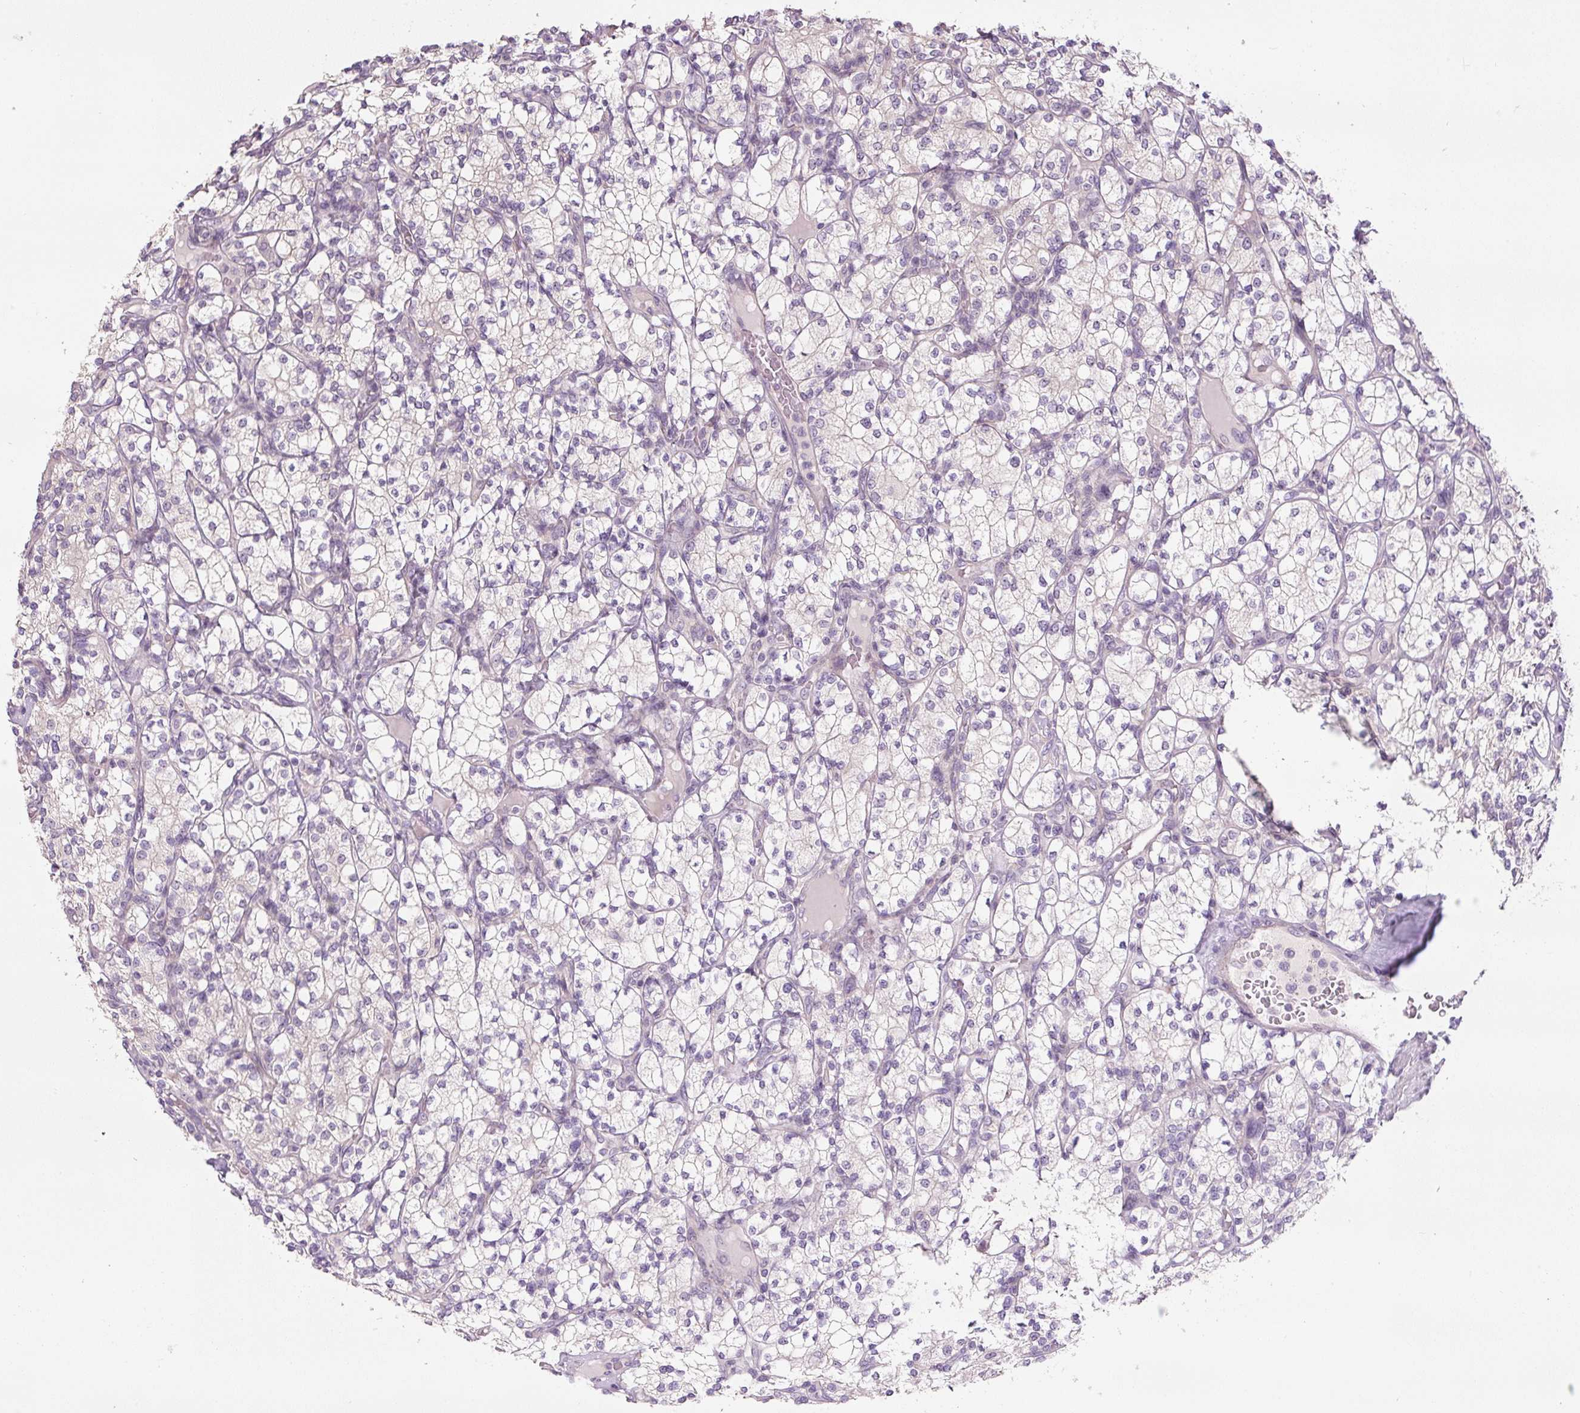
{"staining": {"intensity": "negative", "quantity": "none", "location": "none"}, "tissue": "renal cancer", "cell_type": "Tumor cells", "image_type": "cancer", "snomed": [{"axis": "morphology", "description": "Adenocarcinoma, NOS"}, {"axis": "topography", "description": "Kidney"}], "caption": "Immunohistochemistry image of neoplastic tissue: renal cancer (adenocarcinoma) stained with DAB reveals no significant protein expression in tumor cells. The staining was performed using DAB to visualize the protein expression in brown, while the nuclei were stained in blue with hematoxylin (Magnification: 20x).", "gene": "TMEM151B", "patient": {"sex": "male", "age": 77}}